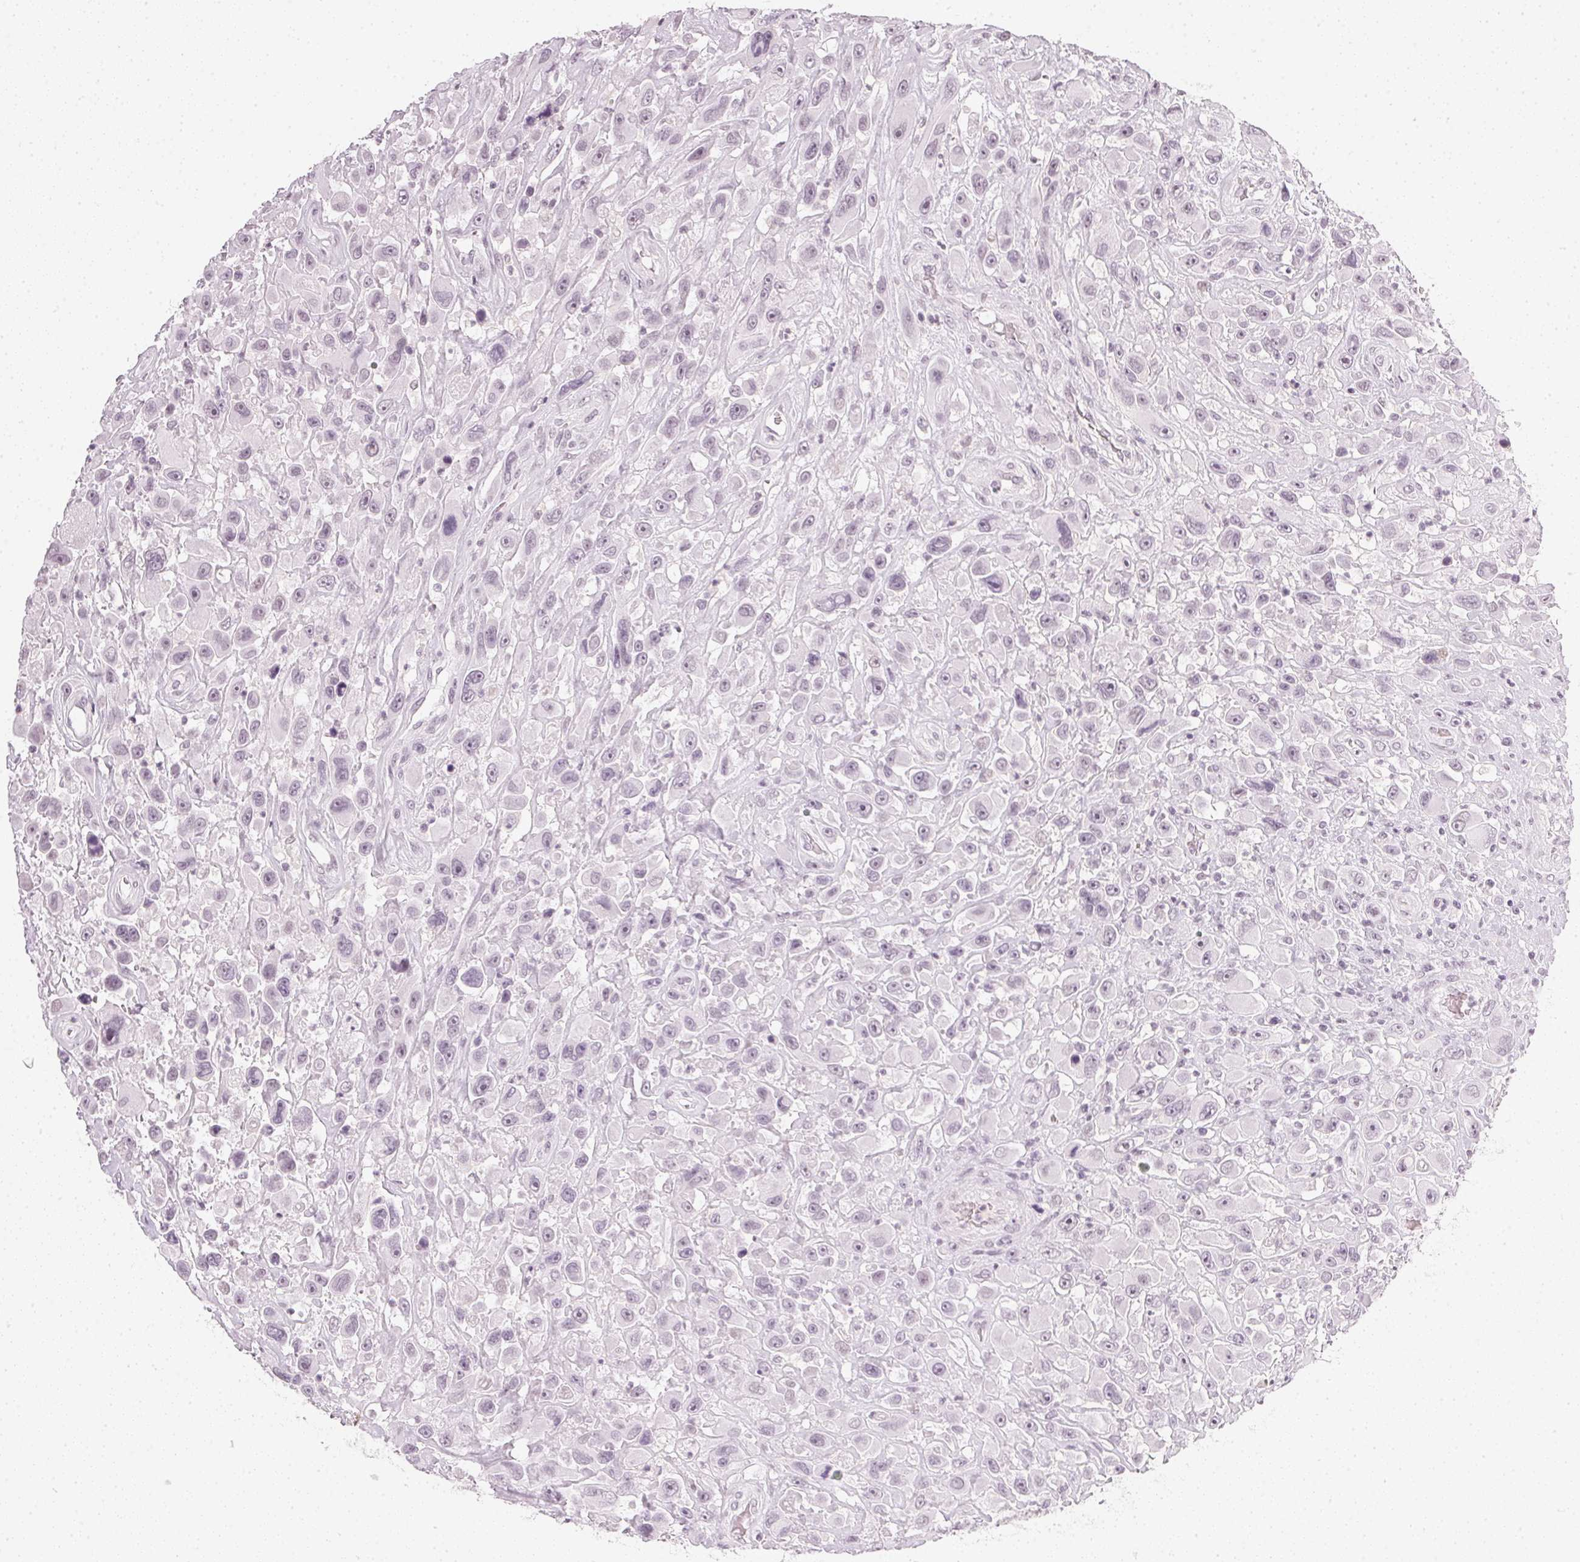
{"staining": {"intensity": "negative", "quantity": "none", "location": "none"}, "tissue": "urothelial cancer", "cell_type": "Tumor cells", "image_type": "cancer", "snomed": [{"axis": "morphology", "description": "Urothelial carcinoma, High grade"}, {"axis": "topography", "description": "Urinary bladder"}], "caption": "Immunohistochemistry (IHC) of urothelial cancer exhibits no expression in tumor cells.", "gene": "DNAJC6", "patient": {"sex": "male", "age": 53}}